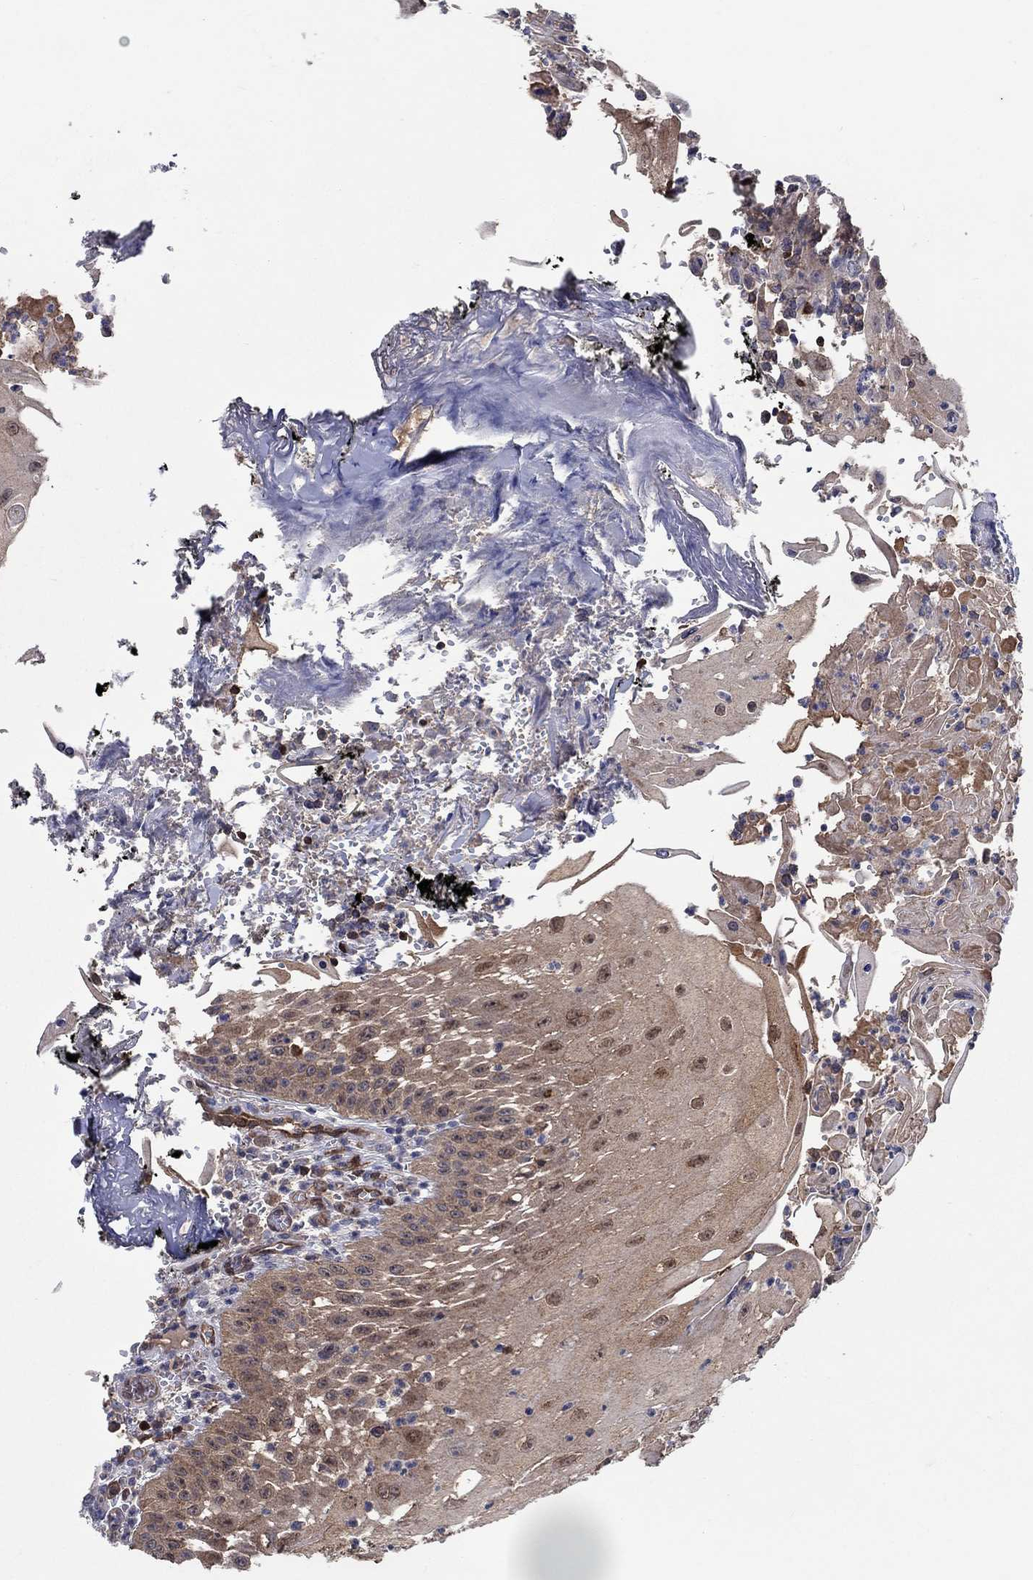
{"staining": {"intensity": "weak", "quantity": ">75%", "location": "cytoplasmic/membranous,nuclear"}, "tissue": "head and neck cancer", "cell_type": "Tumor cells", "image_type": "cancer", "snomed": [{"axis": "morphology", "description": "Squamous cell carcinoma, NOS"}, {"axis": "topography", "description": "Oral tissue"}, {"axis": "topography", "description": "Head-Neck"}], "caption": "Brown immunohistochemical staining in human head and neck squamous cell carcinoma reveals weak cytoplasmic/membranous and nuclear expression in approximately >75% of tumor cells.", "gene": "AGFG2", "patient": {"sex": "male", "age": 58}}